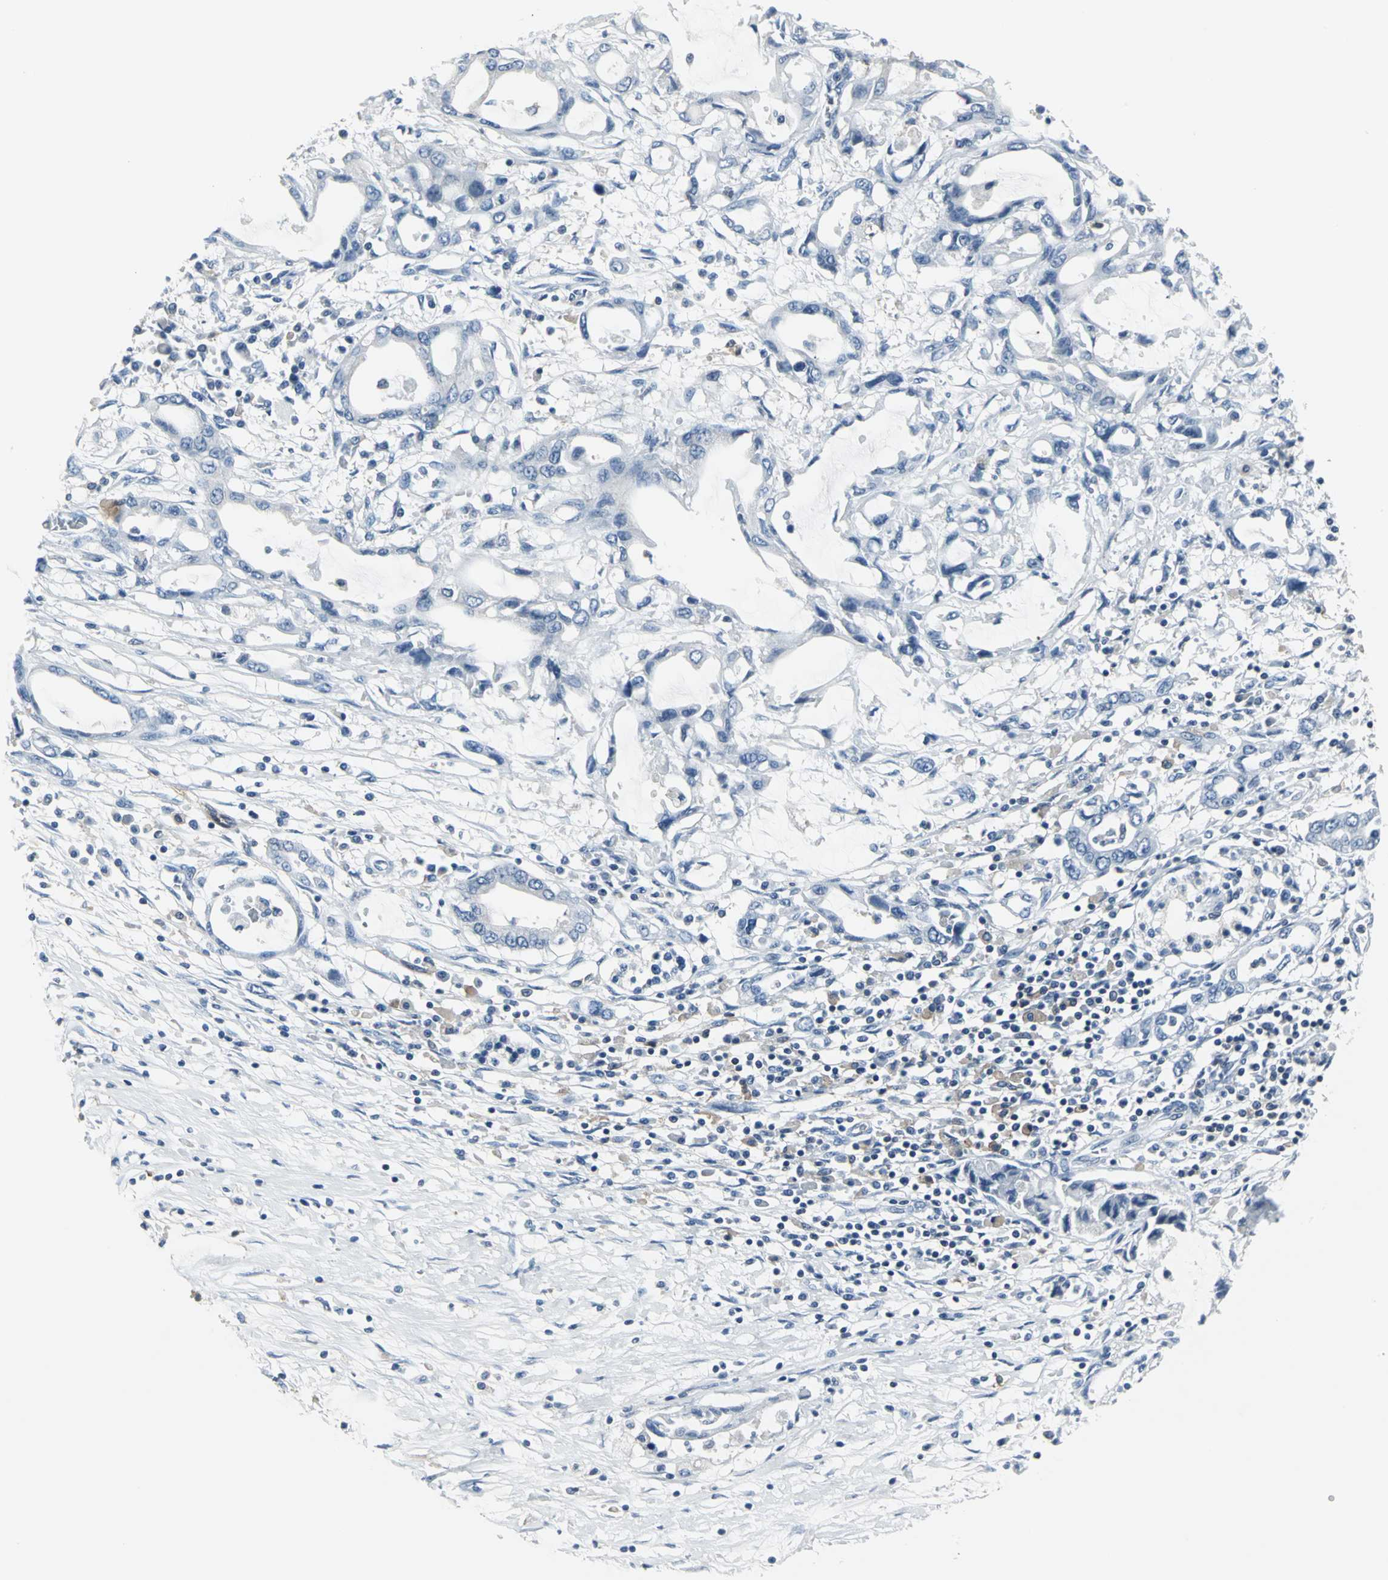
{"staining": {"intensity": "weak", "quantity": "<25%", "location": "cytoplasmic/membranous"}, "tissue": "pancreatic cancer", "cell_type": "Tumor cells", "image_type": "cancer", "snomed": [{"axis": "morphology", "description": "Adenocarcinoma, NOS"}, {"axis": "topography", "description": "Pancreas"}], "caption": "An IHC histopathology image of adenocarcinoma (pancreatic) is shown. There is no staining in tumor cells of adenocarcinoma (pancreatic).", "gene": "IQGAP2", "patient": {"sex": "female", "age": 57}}